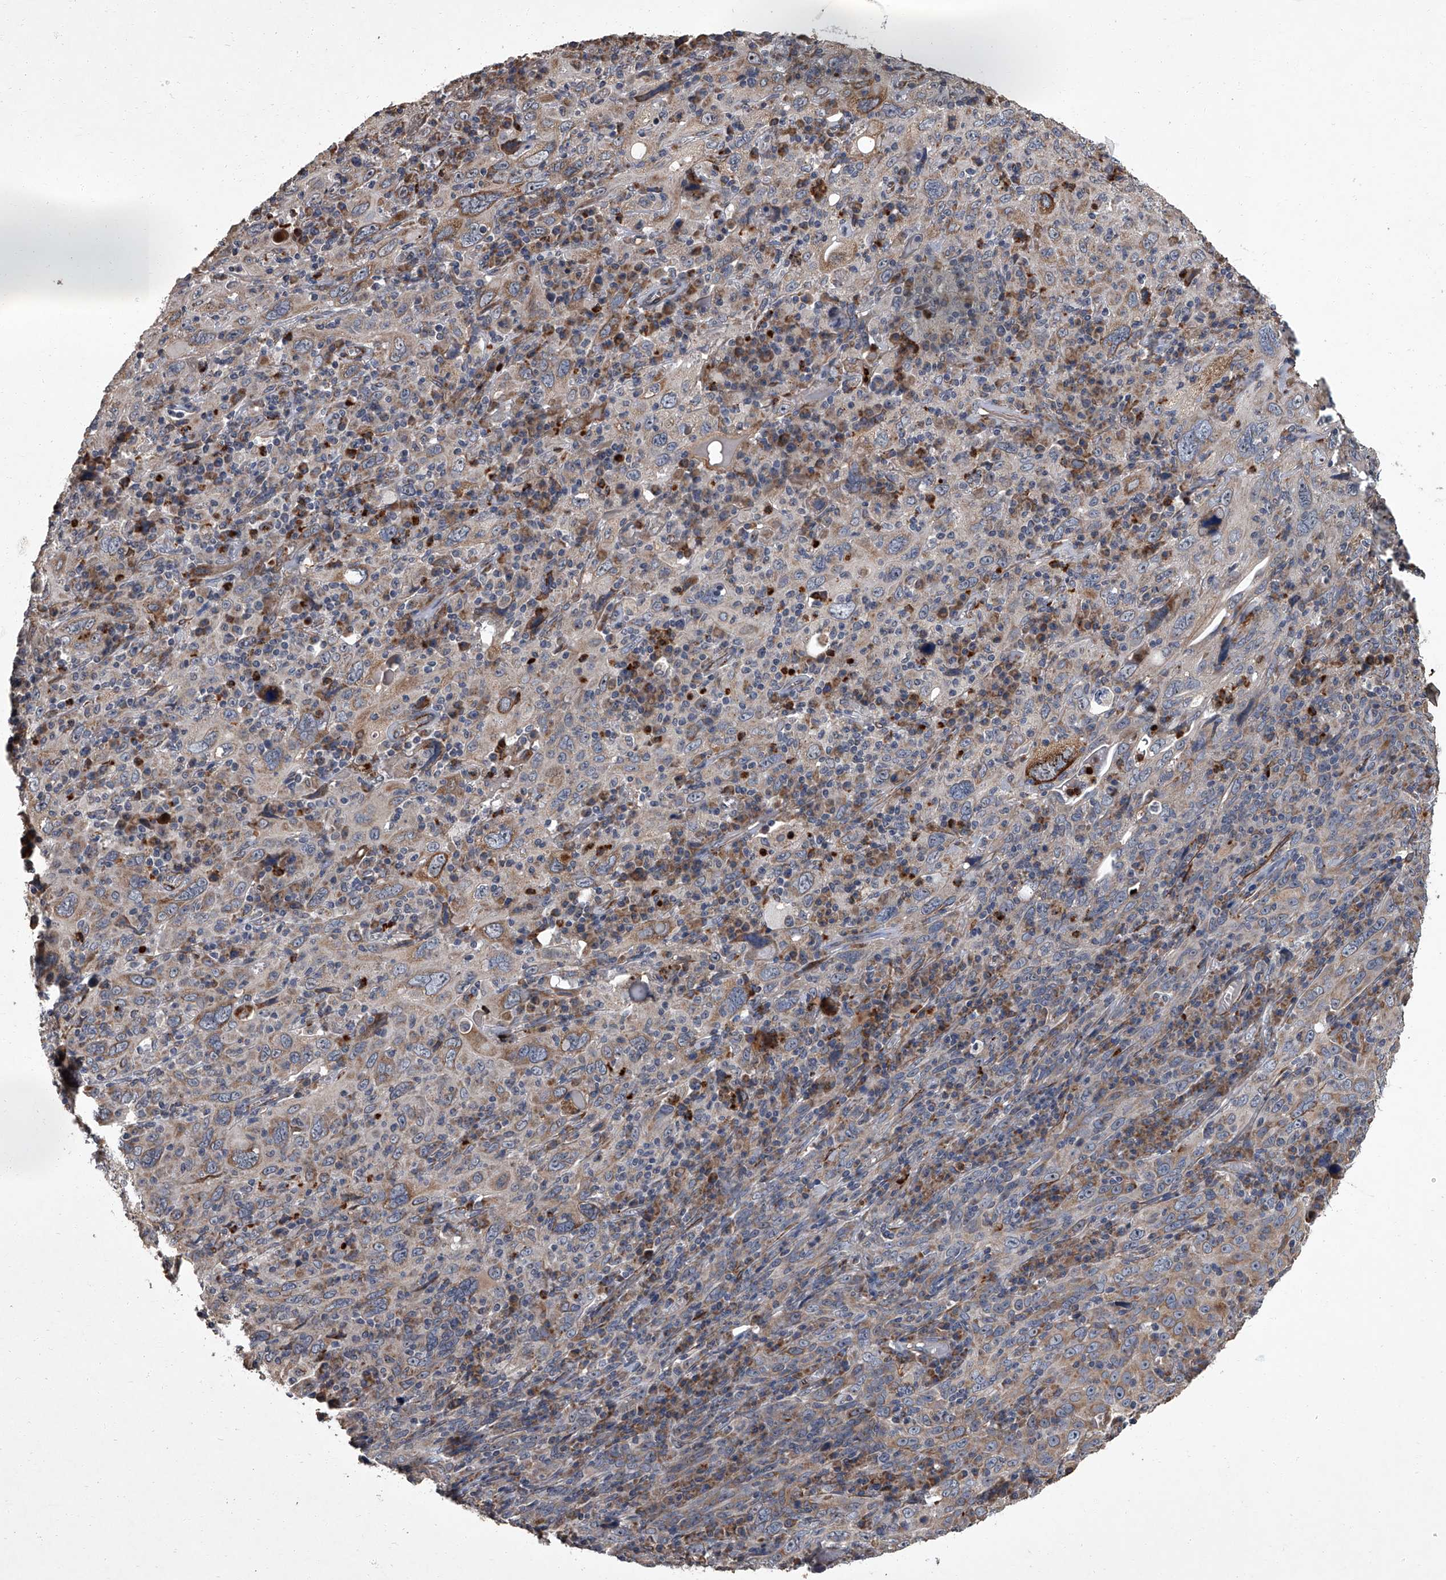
{"staining": {"intensity": "moderate", "quantity": "<25%", "location": "cytoplasmic/membranous"}, "tissue": "cervical cancer", "cell_type": "Tumor cells", "image_type": "cancer", "snomed": [{"axis": "morphology", "description": "Squamous cell carcinoma, NOS"}, {"axis": "topography", "description": "Cervix"}], "caption": "Moderate cytoplasmic/membranous protein expression is present in approximately <25% of tumor cells in cervical squamous cell carcinoma.", "gene": "SIRT4", "patient": {"sex": "female", "age": 46}}